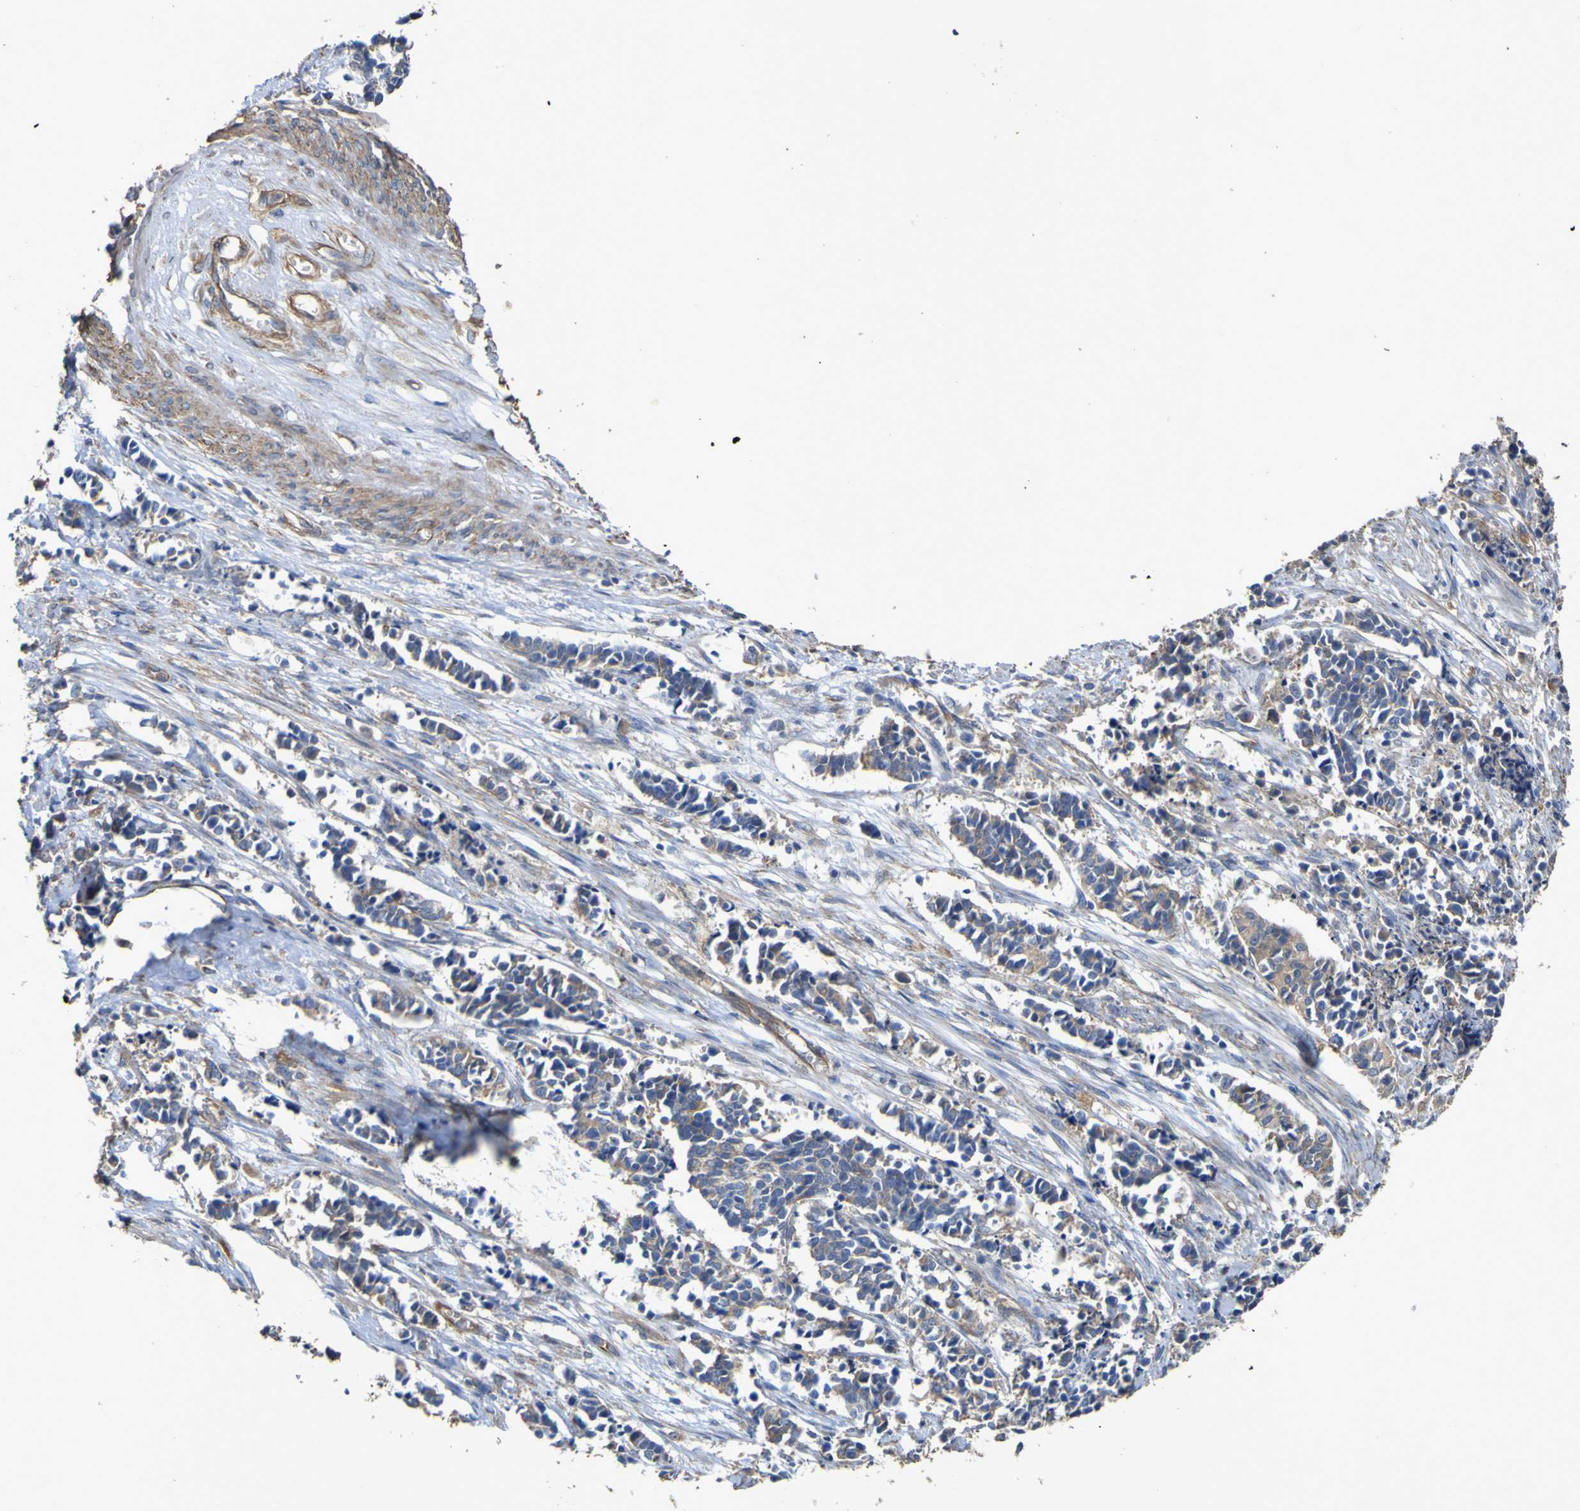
{"staining": {"intensity": "weak", "quantity": "<25%", "location": "cytoplasmic/membranous"}, "tissue": "cervical cancer", "cell_type": "Tumor cells", "image_type": "cancer", "snomed": [{"axis": "morphology", "description": "Normal tissue, NOS"}, {"axis": "morphology", "description": "Squamous cell carcinoma, NOS"}, {"axis": "topography", "description": "Cervix"}], "caption": "The histopathology image reveals no significant staining in tumor cells of squamous cell carcinoma (cervical).", "gene": "TNFSF15", "patient": {"sex": "female", "age": 35}}